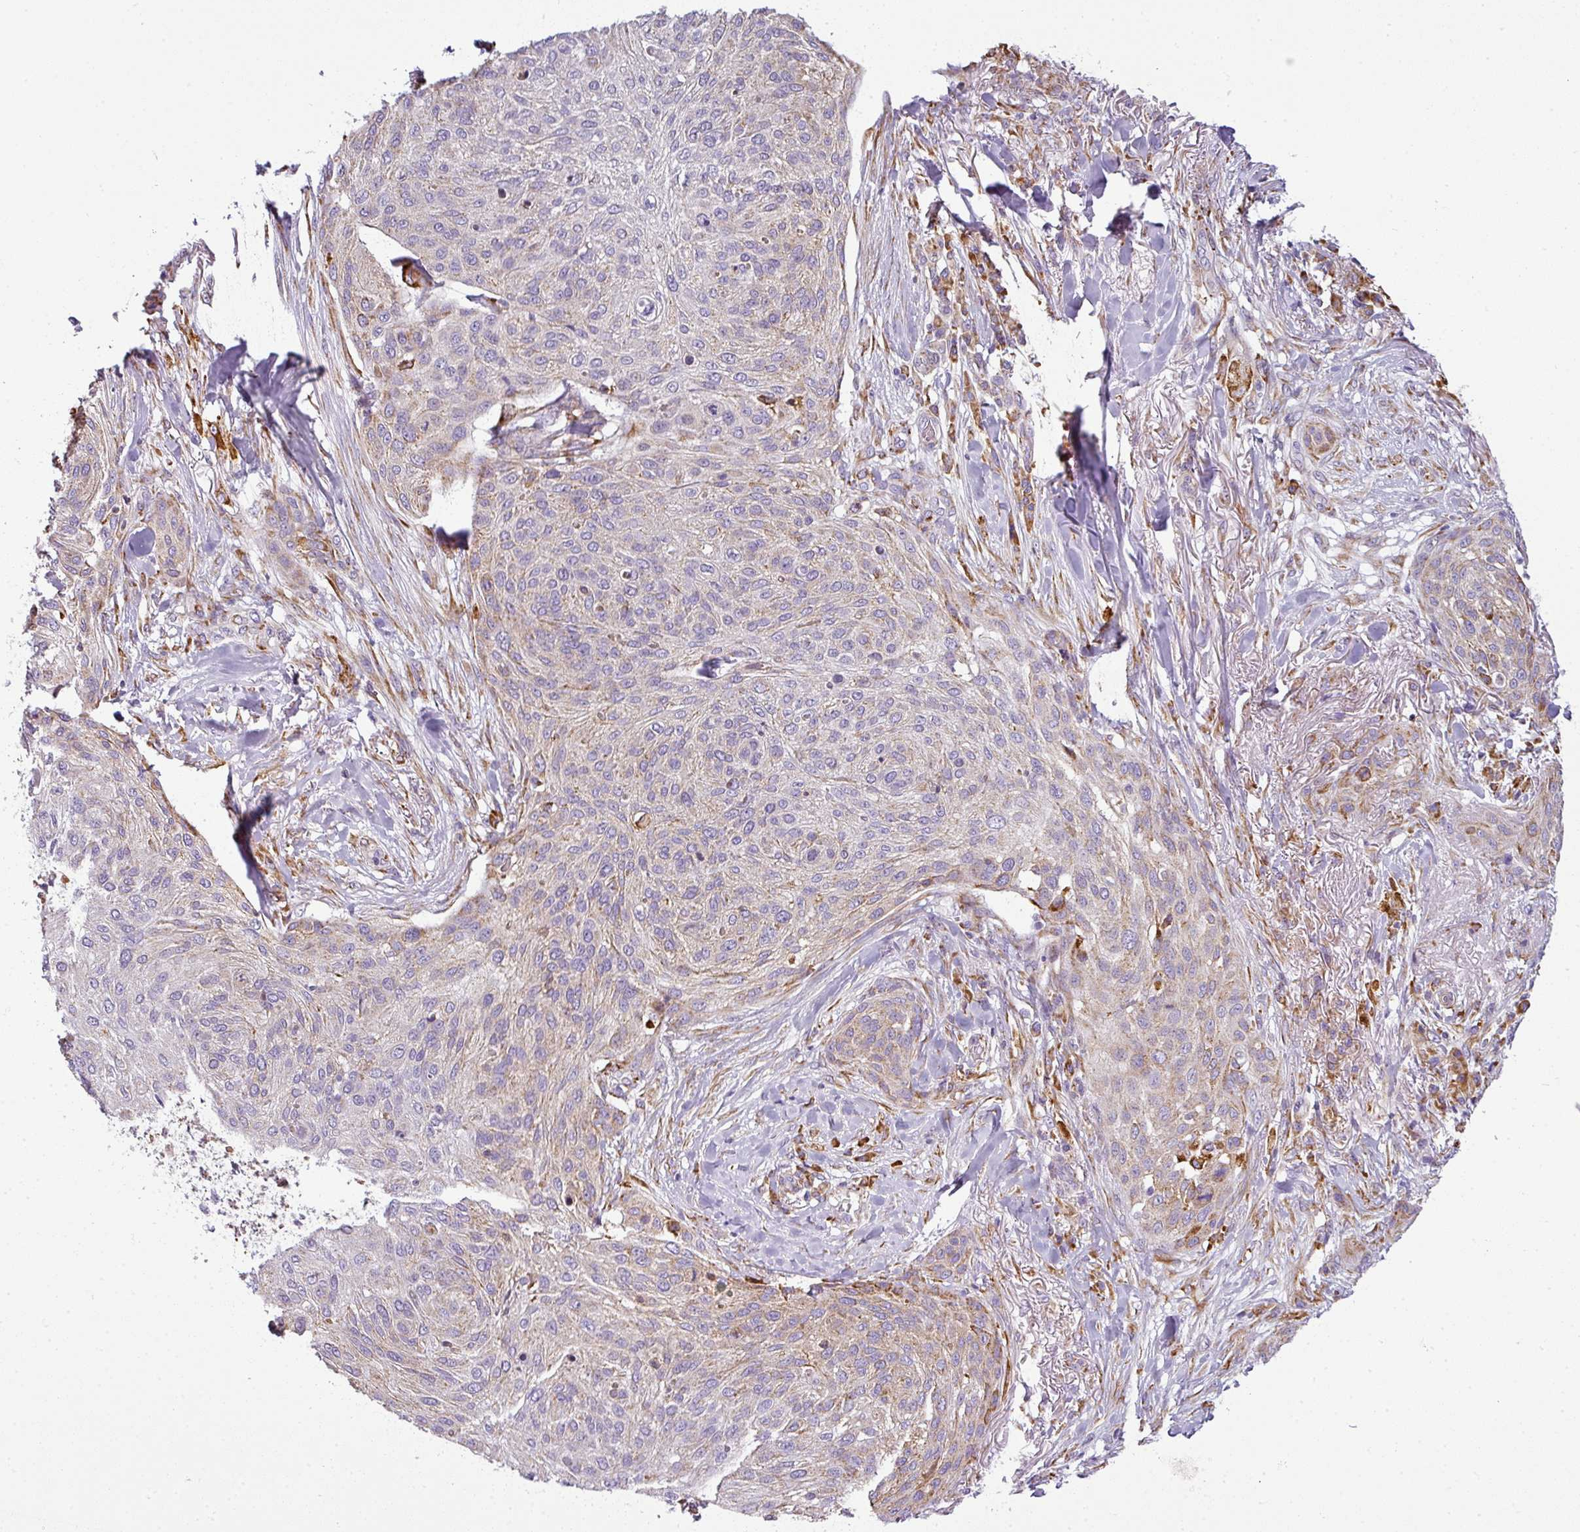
{"staining": {"intensity": "weak", "quantity": "<25%", "location": "cytoplasmic/membranous"}, "tissue": "skin cancer", "cell_type": "Tumor cells", "image_type": "cancer", "snomed": [{"axis": "morphology", "description": "Squamous cell carcinoma, NOS"}, {"axis": "topography", "description": "Skin"}], "caption": "Immunohistochemistry (IHC) of skin cancer reveals no expression in tumor cells.", "gene": "ANKRD18A", "patient": {"sex": "female", "age": 87}}